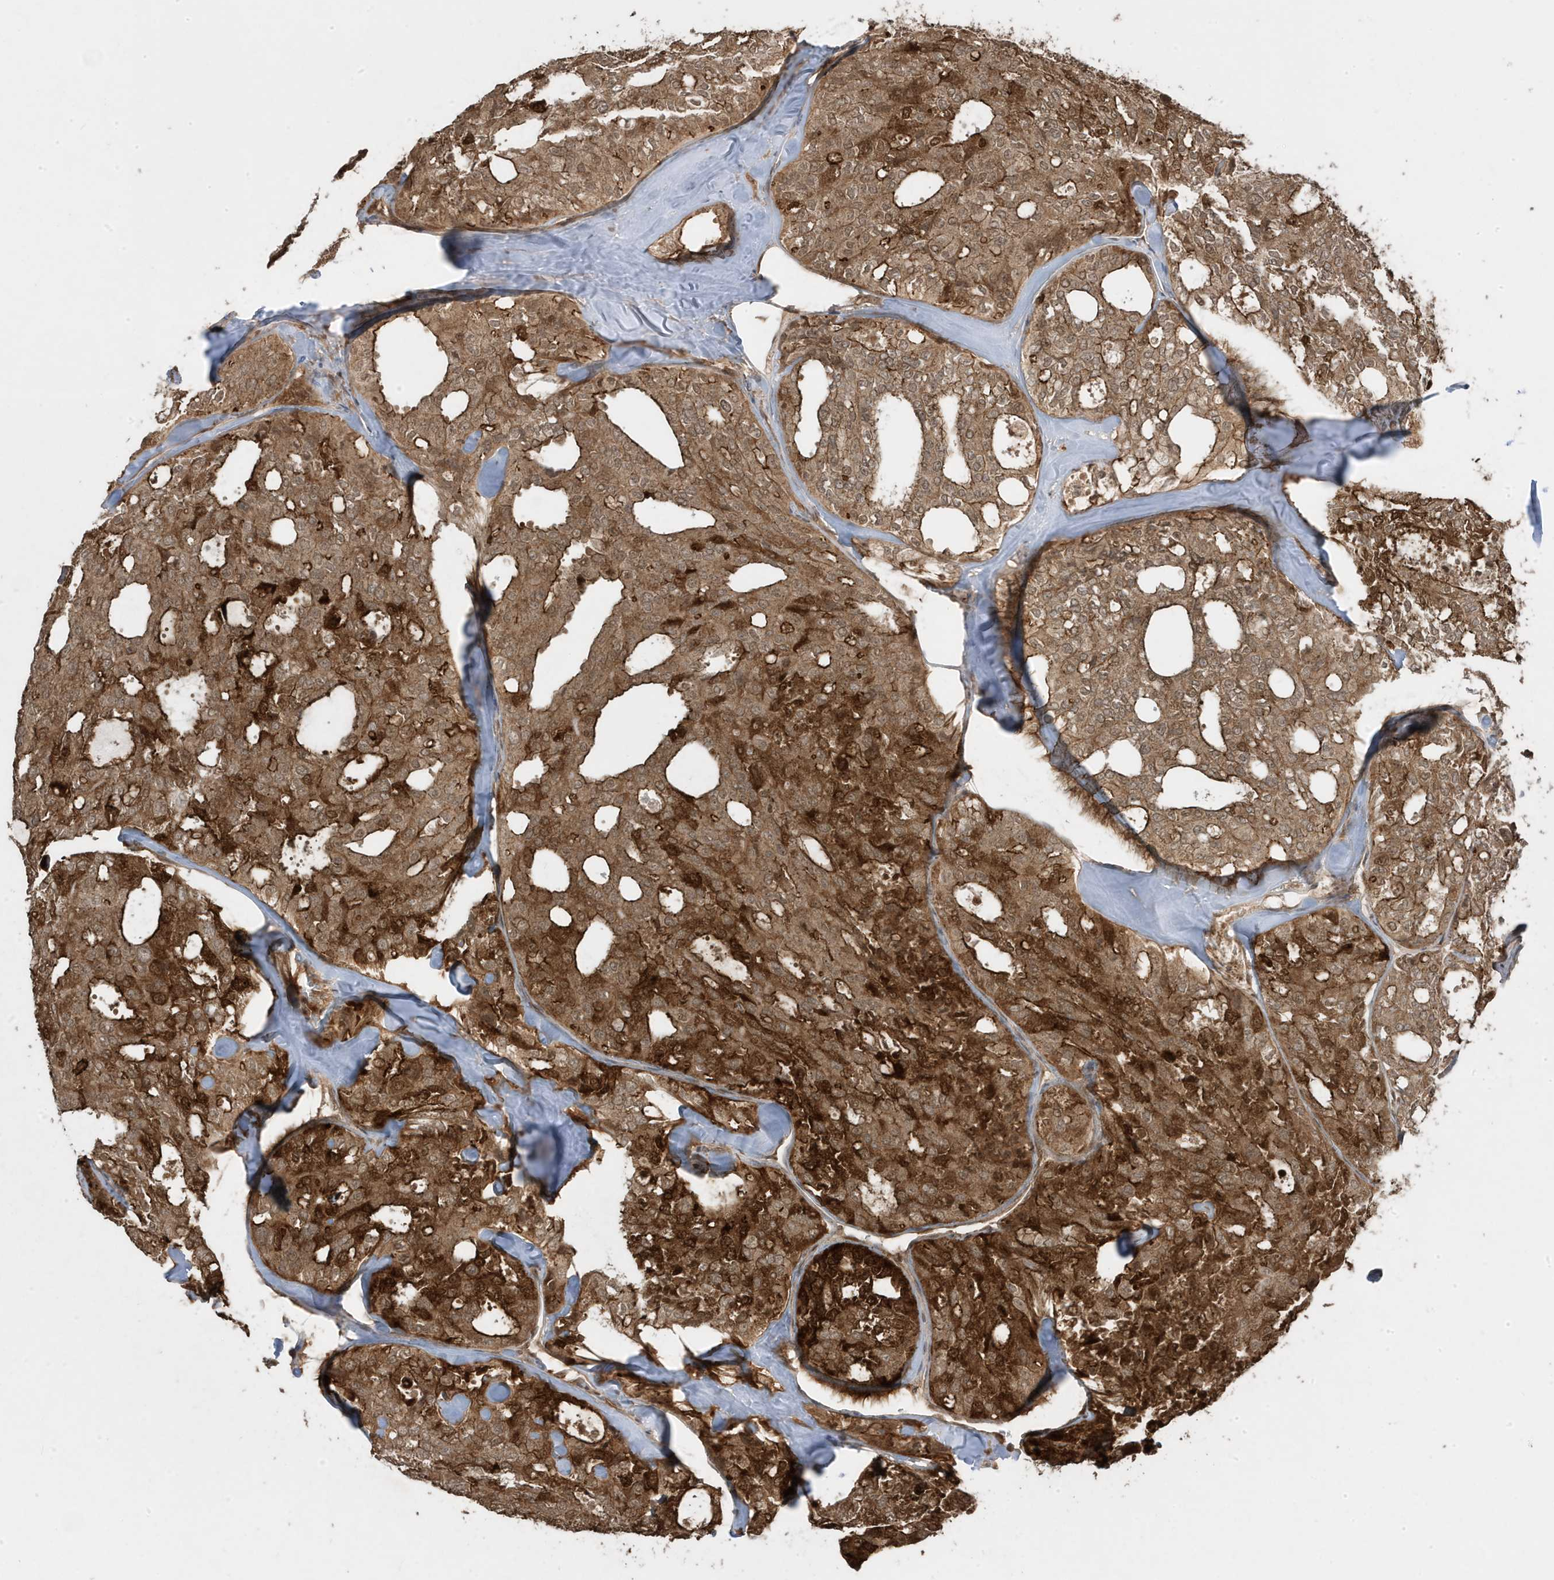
{"staining": {"intensity": "strong", "quantity": ">75%", "location": "cytoplasmic/membranous"}, "tissue": "thyroid cancer", "cell_type": "Tumor cells", "image_type": "cancer", "snomed": [{"axis": "morphology", "description": "Follicular adenoma carcinoma, NOS"}, {"axis": "topography", "description": "Thyroid gland"}], "caption": "Protein expression by immunohistochemistry (IHC) exhibits strong cytoplasmic/membranous positivity in about >75% of tumor cells in thyroid cancer. (brown staining indicates protein expression, while blue staining denotes nuclei).", "gene": "ASAP1", "patient": {"sex": "male", "age": 75}}